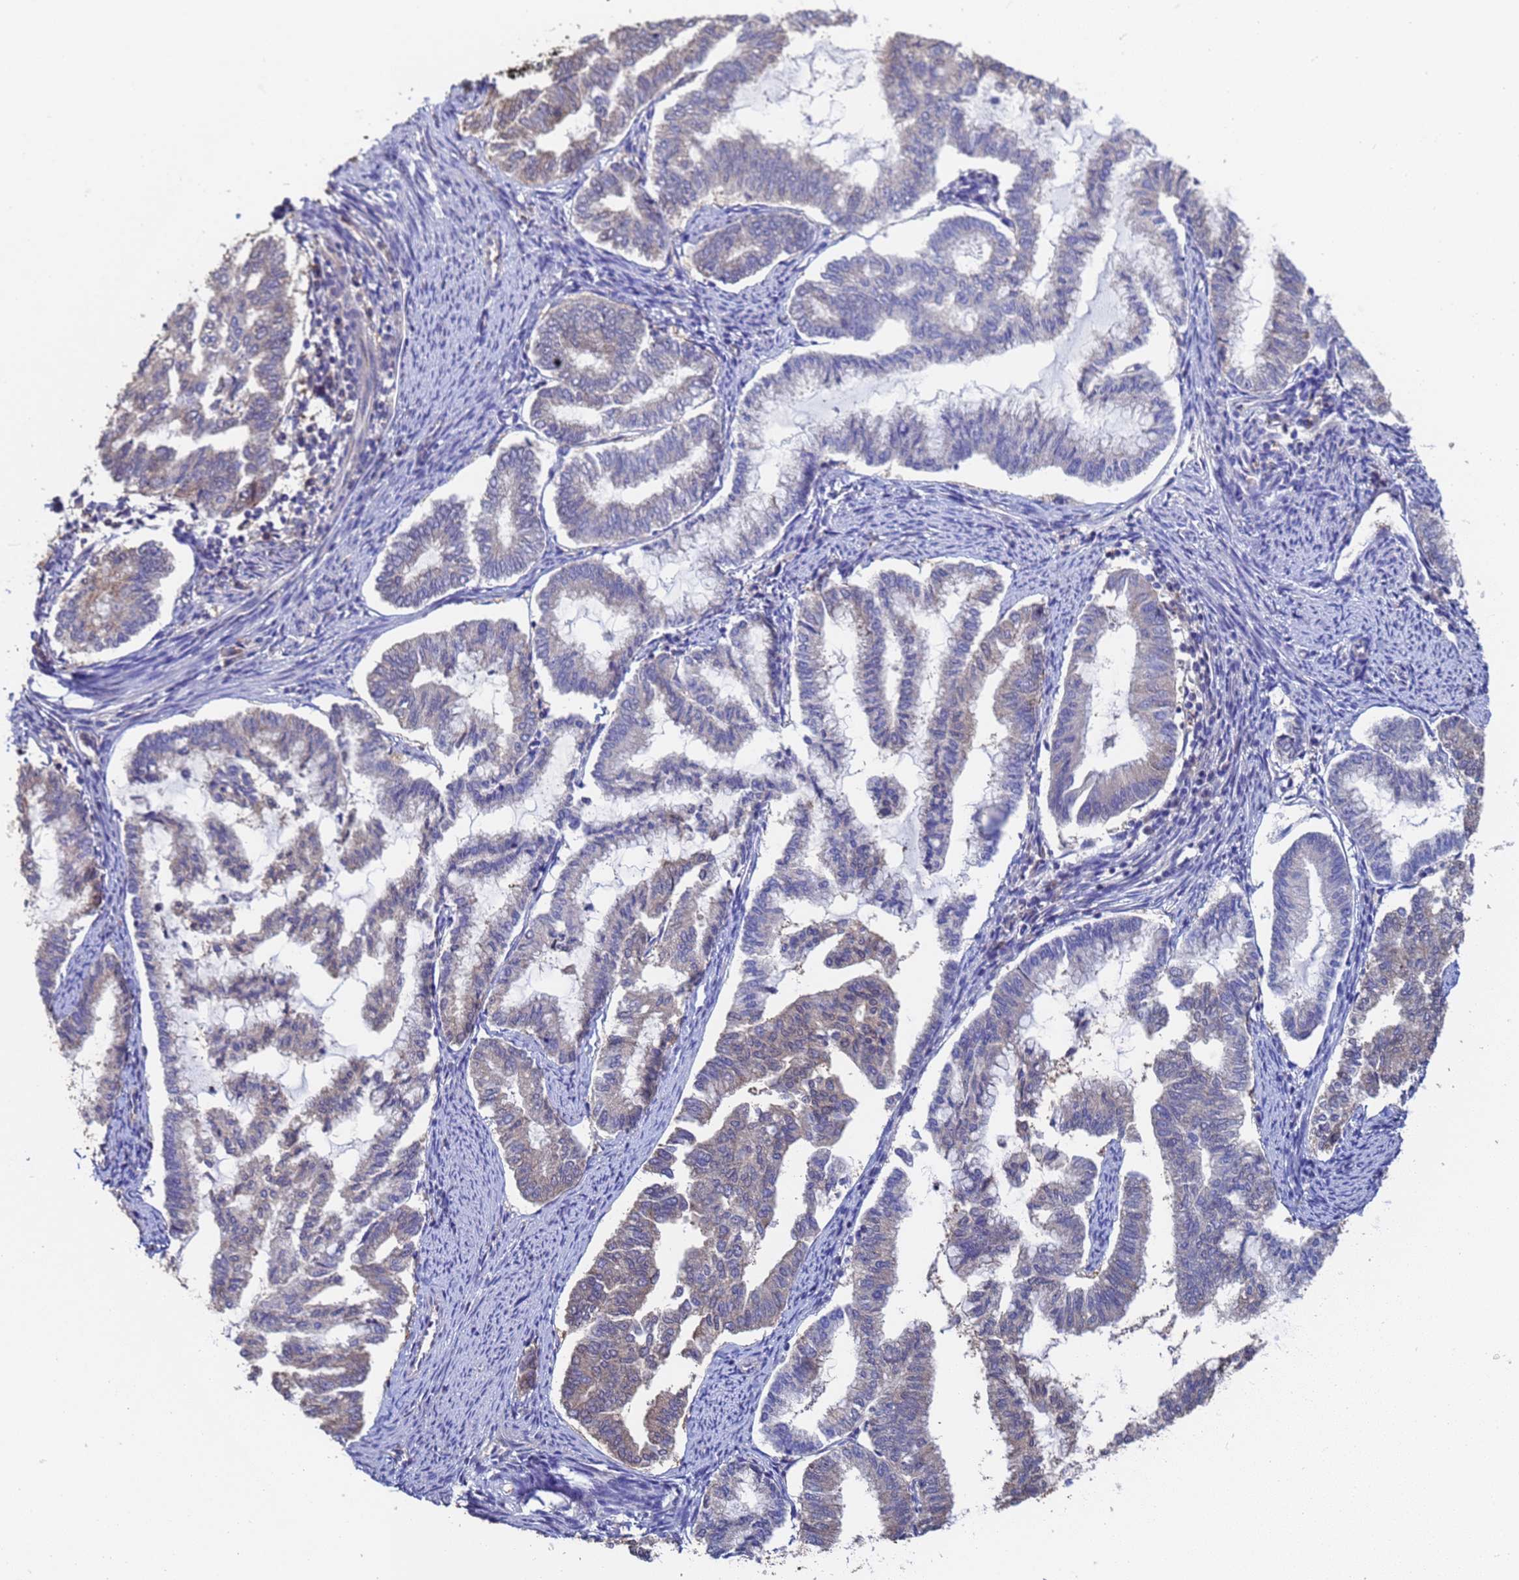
{"staining": {"intensity": "weak", "quantity": "<25%", "location": "cytoplasmic/membranous"}, "tissue": "endometrial cancer", "cell_type": "Tumor cells", "image_type": "cancer", "snomed": [{"axis": "morphology", "description": "Adenocarcinoma, NOS"}, {"axis": "topography", "description": "Endometrium"}], "caption": "Tumor cells are negative for protein expression in human endometrial cancer.", "gene": "FAM25A", "patient": {"sex": "female", "age": 79}}